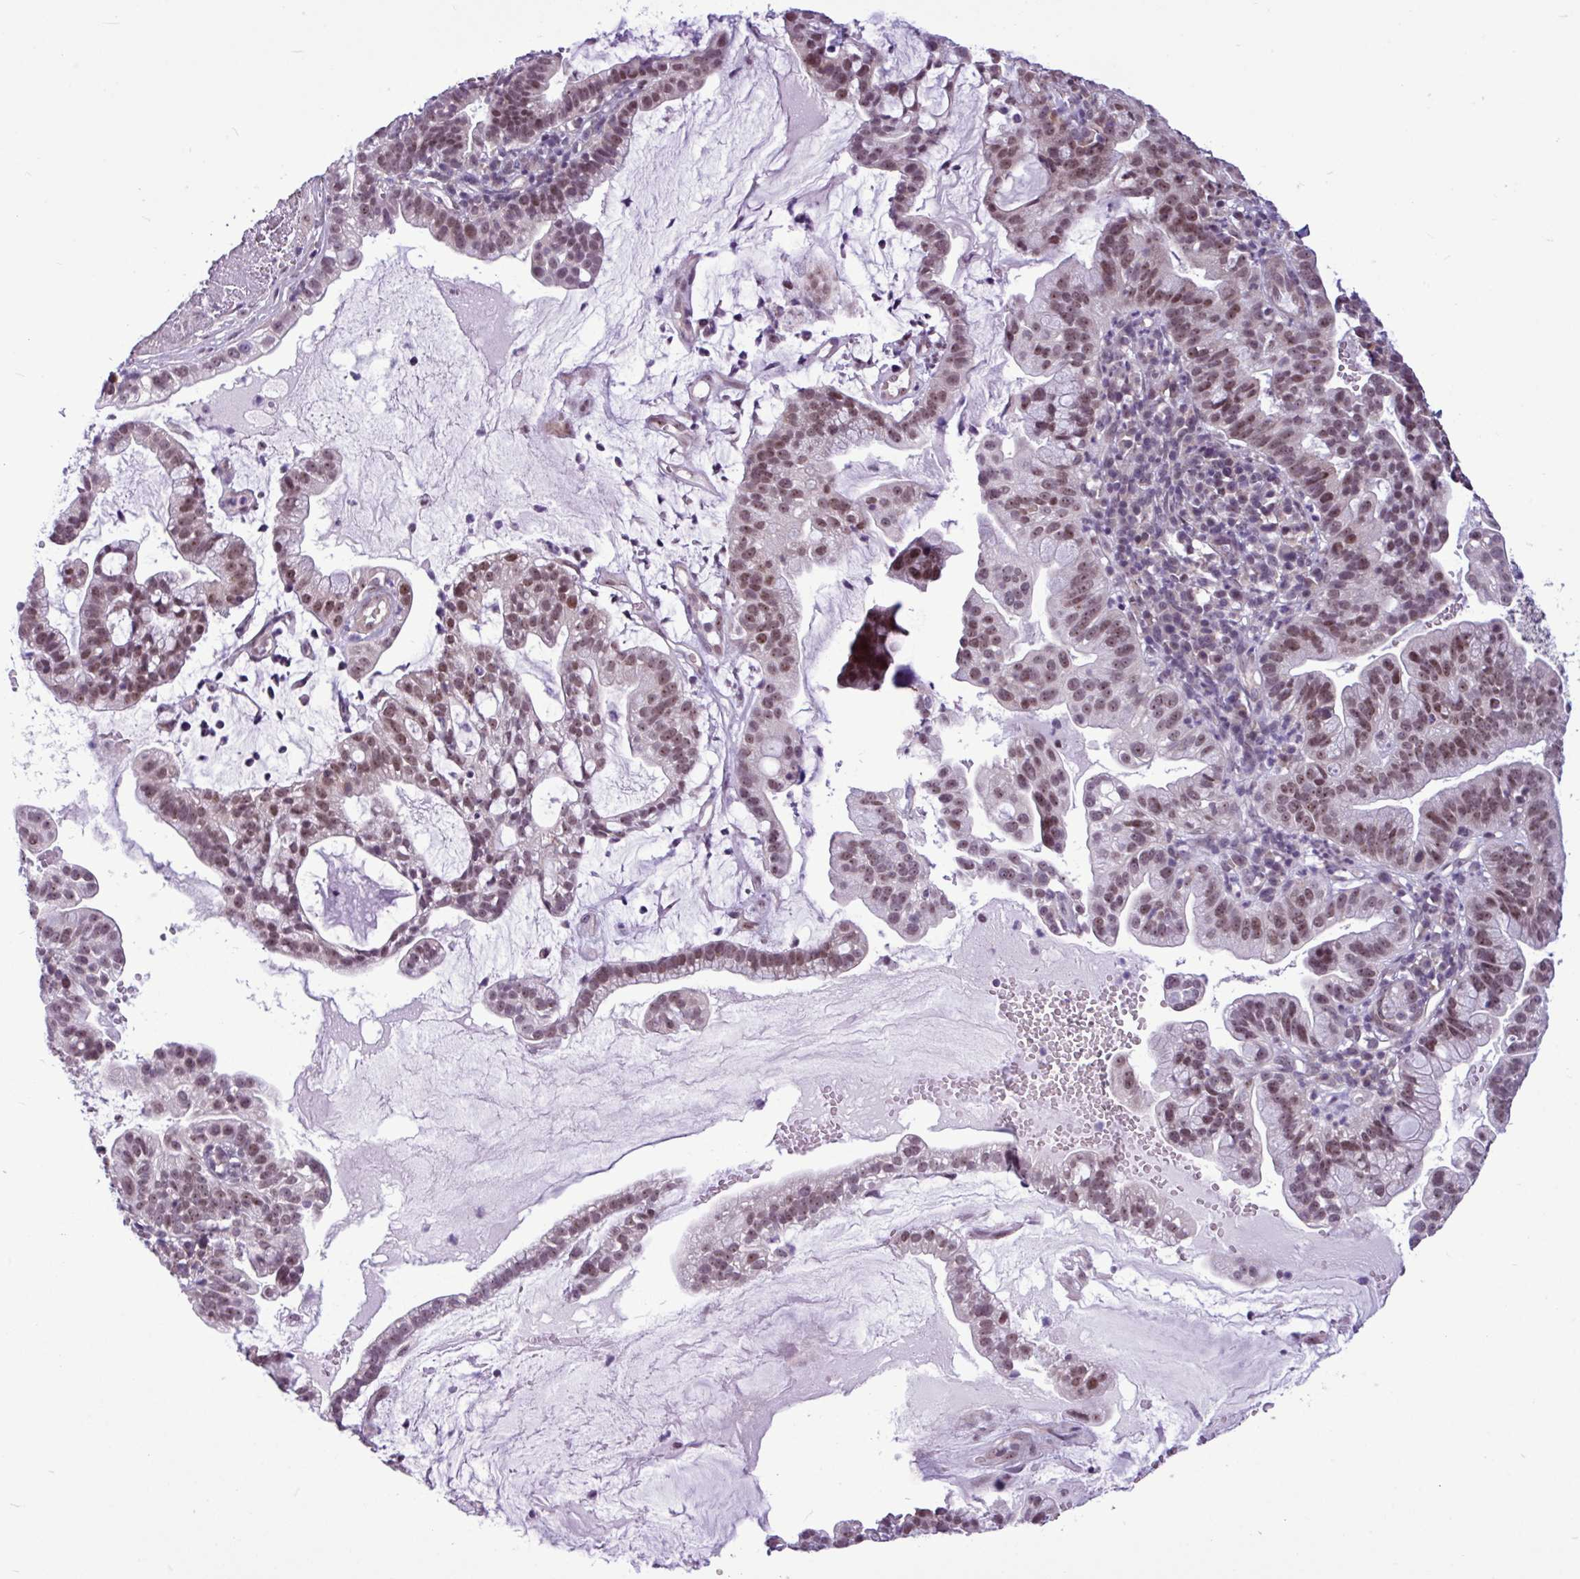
{"staining": {"intensity": "moderate", "quantity": ">75%", "location": "nuclear"}, "tissue": "cervical cancer", "cell_type": "Tumor cells", "image_type": "cancer", "snomed": [{"axis": "morphology", "description": "Adenocarcinoma, NOS"}, {"axis": "topography", "description": "Cervix"}], "caption": "High-power microscopy captured an immunohistochemistry photomicrograph of cervical cancer, revealing moderate nuclear expression in about >75% of tumor cells. The protein is shown in brown color, while the nuclei are stained blue.", "gene": "UTP18", "patient": {"sex": "female", "age": 41}}